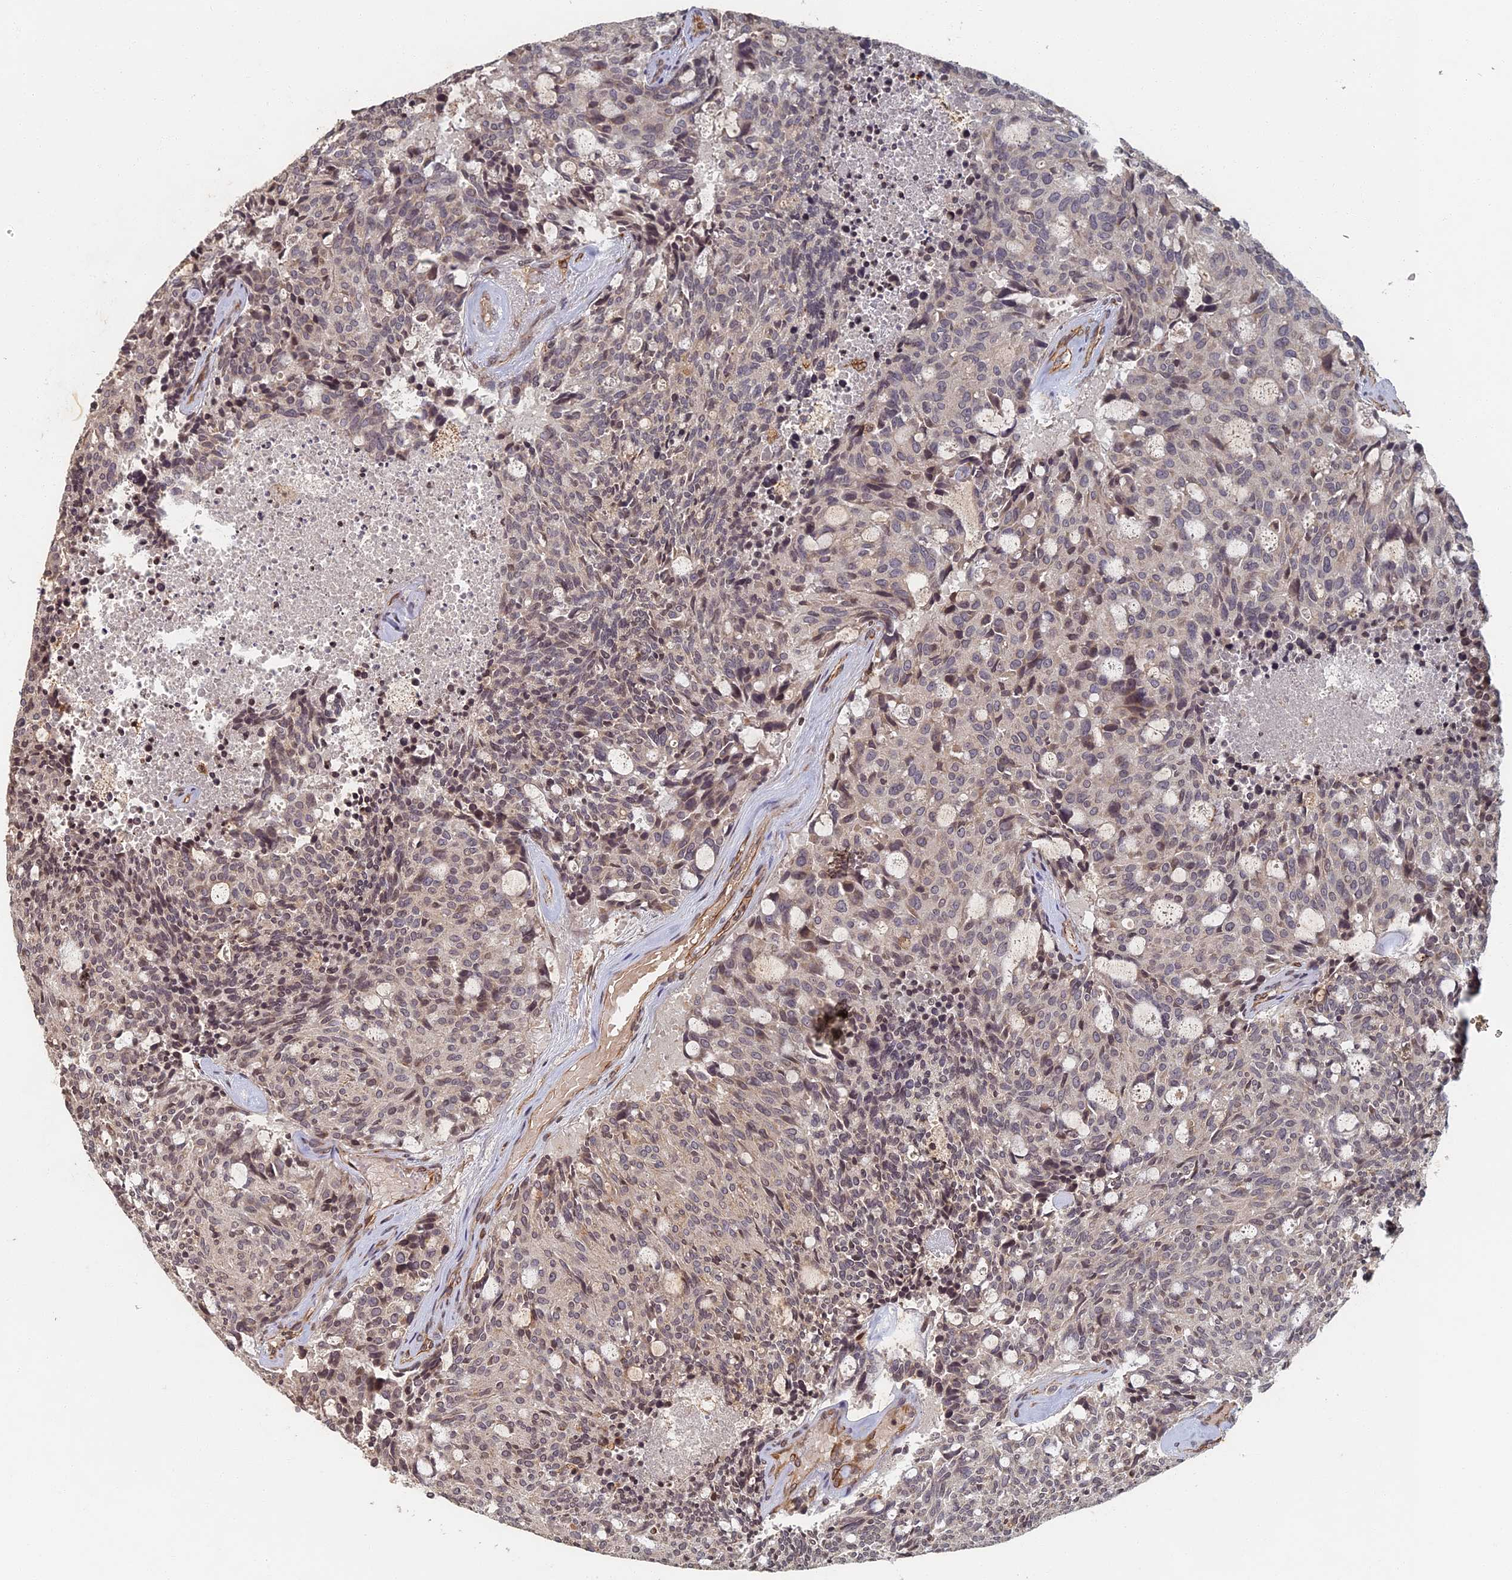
{"staining": {"intensity": "weak", "quantity": "<25%", "location": "nuclear"}, "tissue": "carcinoid", "cell_type": "Tumor cells", "image_type": "cancer", "snomed": [{"axis": "morphology", "description": "Carcinoid, malignant, NOS"}, {"axis": "topography", "description": "Pancreas"}], "caption": "IHC of human malignant carcinoid demonstrates no positivity in tumor cells.", "gene": "ABCB10", "patient": {"sex": "female", "age": 54}}